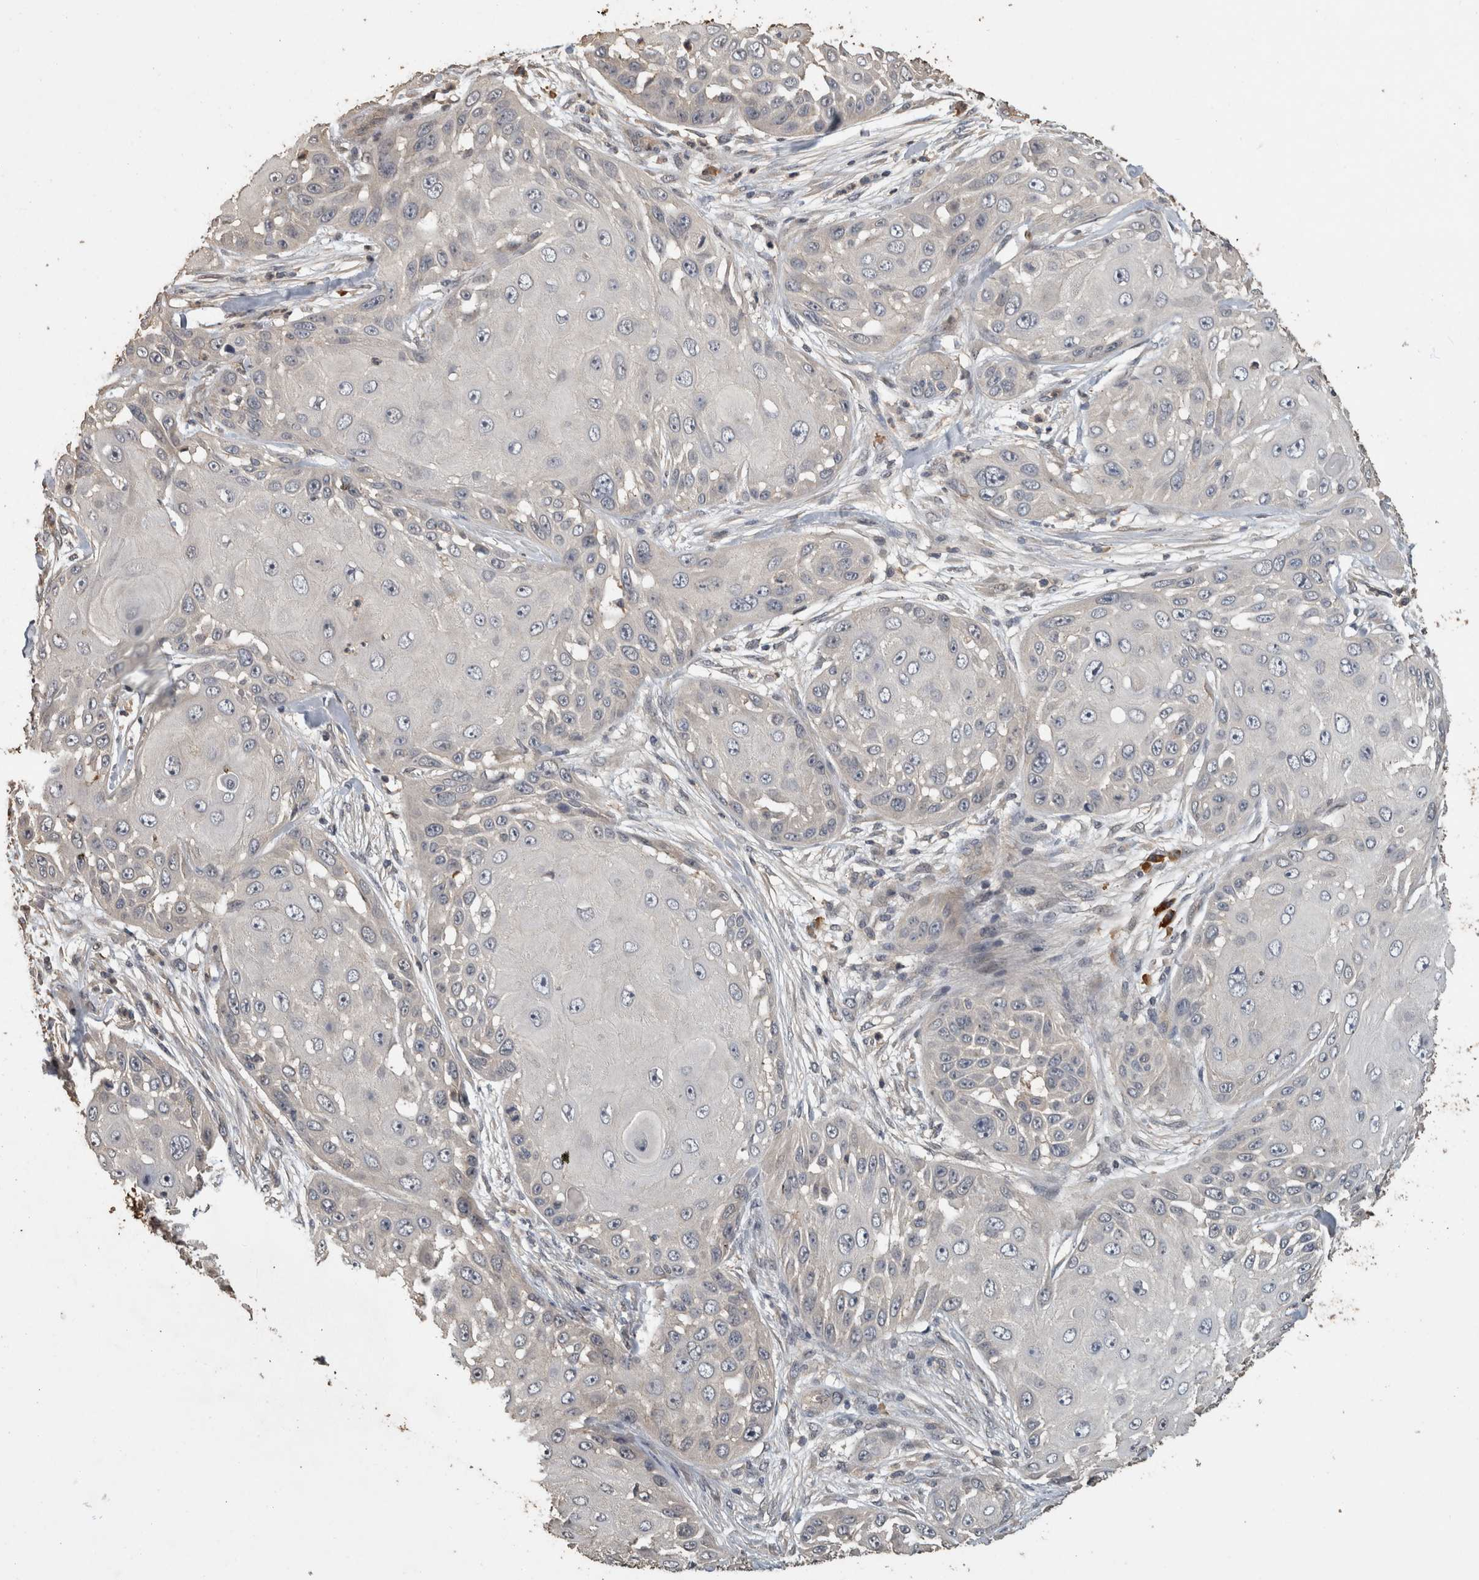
{"staining": {"intensity": "negative", "quantity": "none", "location": "none"}, "tissue": "skin cancer", "cell_type": "Tumor cells", "image_type": "cancer", "snomed": [{"axis": "morphology", "description": "Squamous cell carcinoma, NOS"}, {"axis": "topography", "description": "Skin"}], "caption": "Immunohistochemistry micrograph of skin cancer stained for a protein (brown), which exhibits no positivity in tumor cells. (DAB (3,3'-diaminobenzidine) immunohistochemistry with hematoxylin counter stain).", "gene": "RHPN1", "patient": {"sex": "female", "age": 44}}